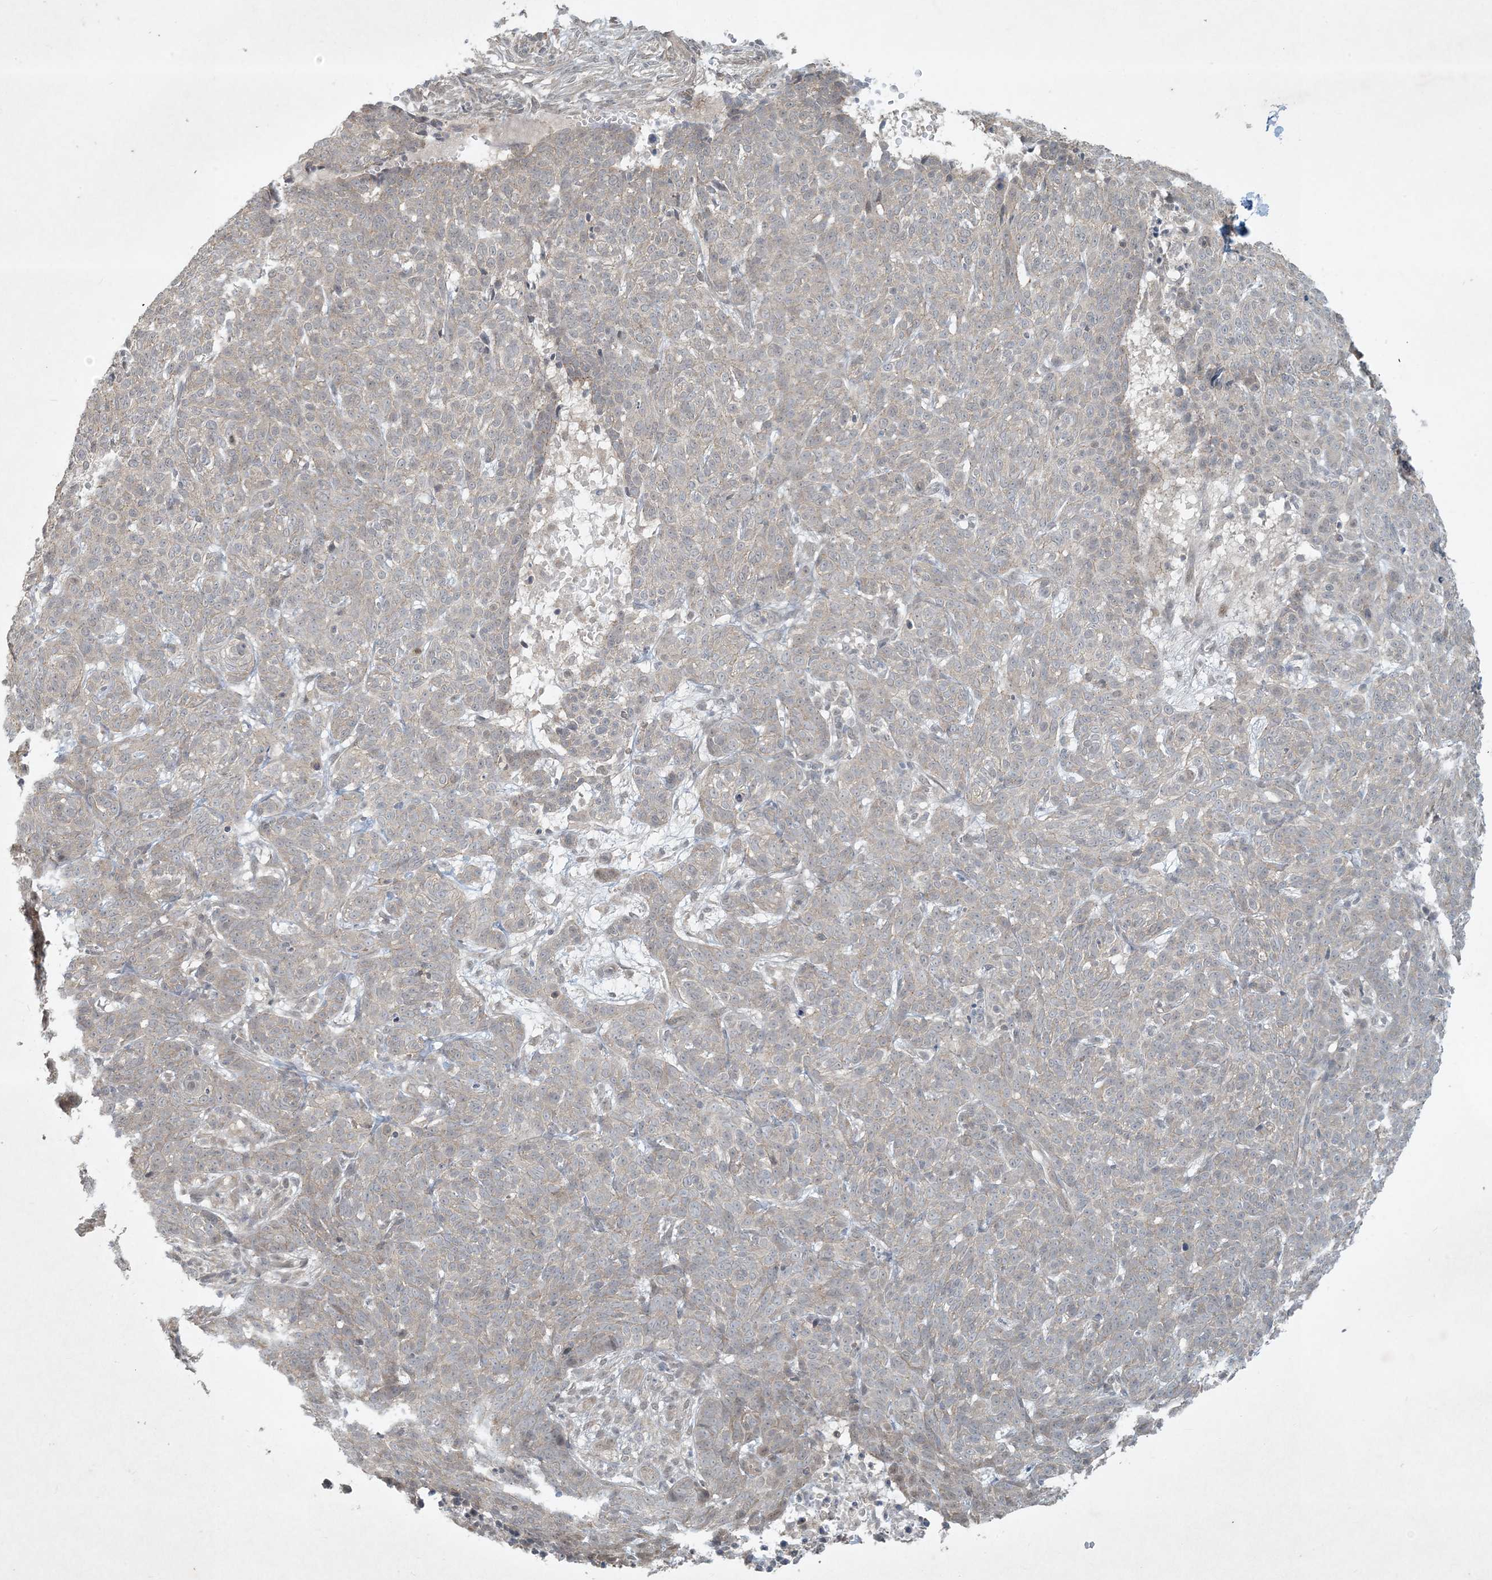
{"staining": {"intensity": "negative", "quantity": "none", "location": "none"}, "tissue": "skin cancer", "cell_type": "Tumor cells", "image_type": "cancer", "snomed": [{"axis": "morphology", "description": "Basal cell carcinoma"}, {"axis": "topography", "description": "Skin"}], "caption": "IHC histopathology image of neoplastic tissue: skin basal cell carcinoma stained with DAB (3,3'-diaminobenzidine) reveals no significant protein positivity in tumor cells. (DAB (3,3'-diaminobenzidine) immunohistochemistry visualized using brightfield microscopy, high magnification).", "gene": "BCORL1", "patient": {"sex": "male", "age": 85}}